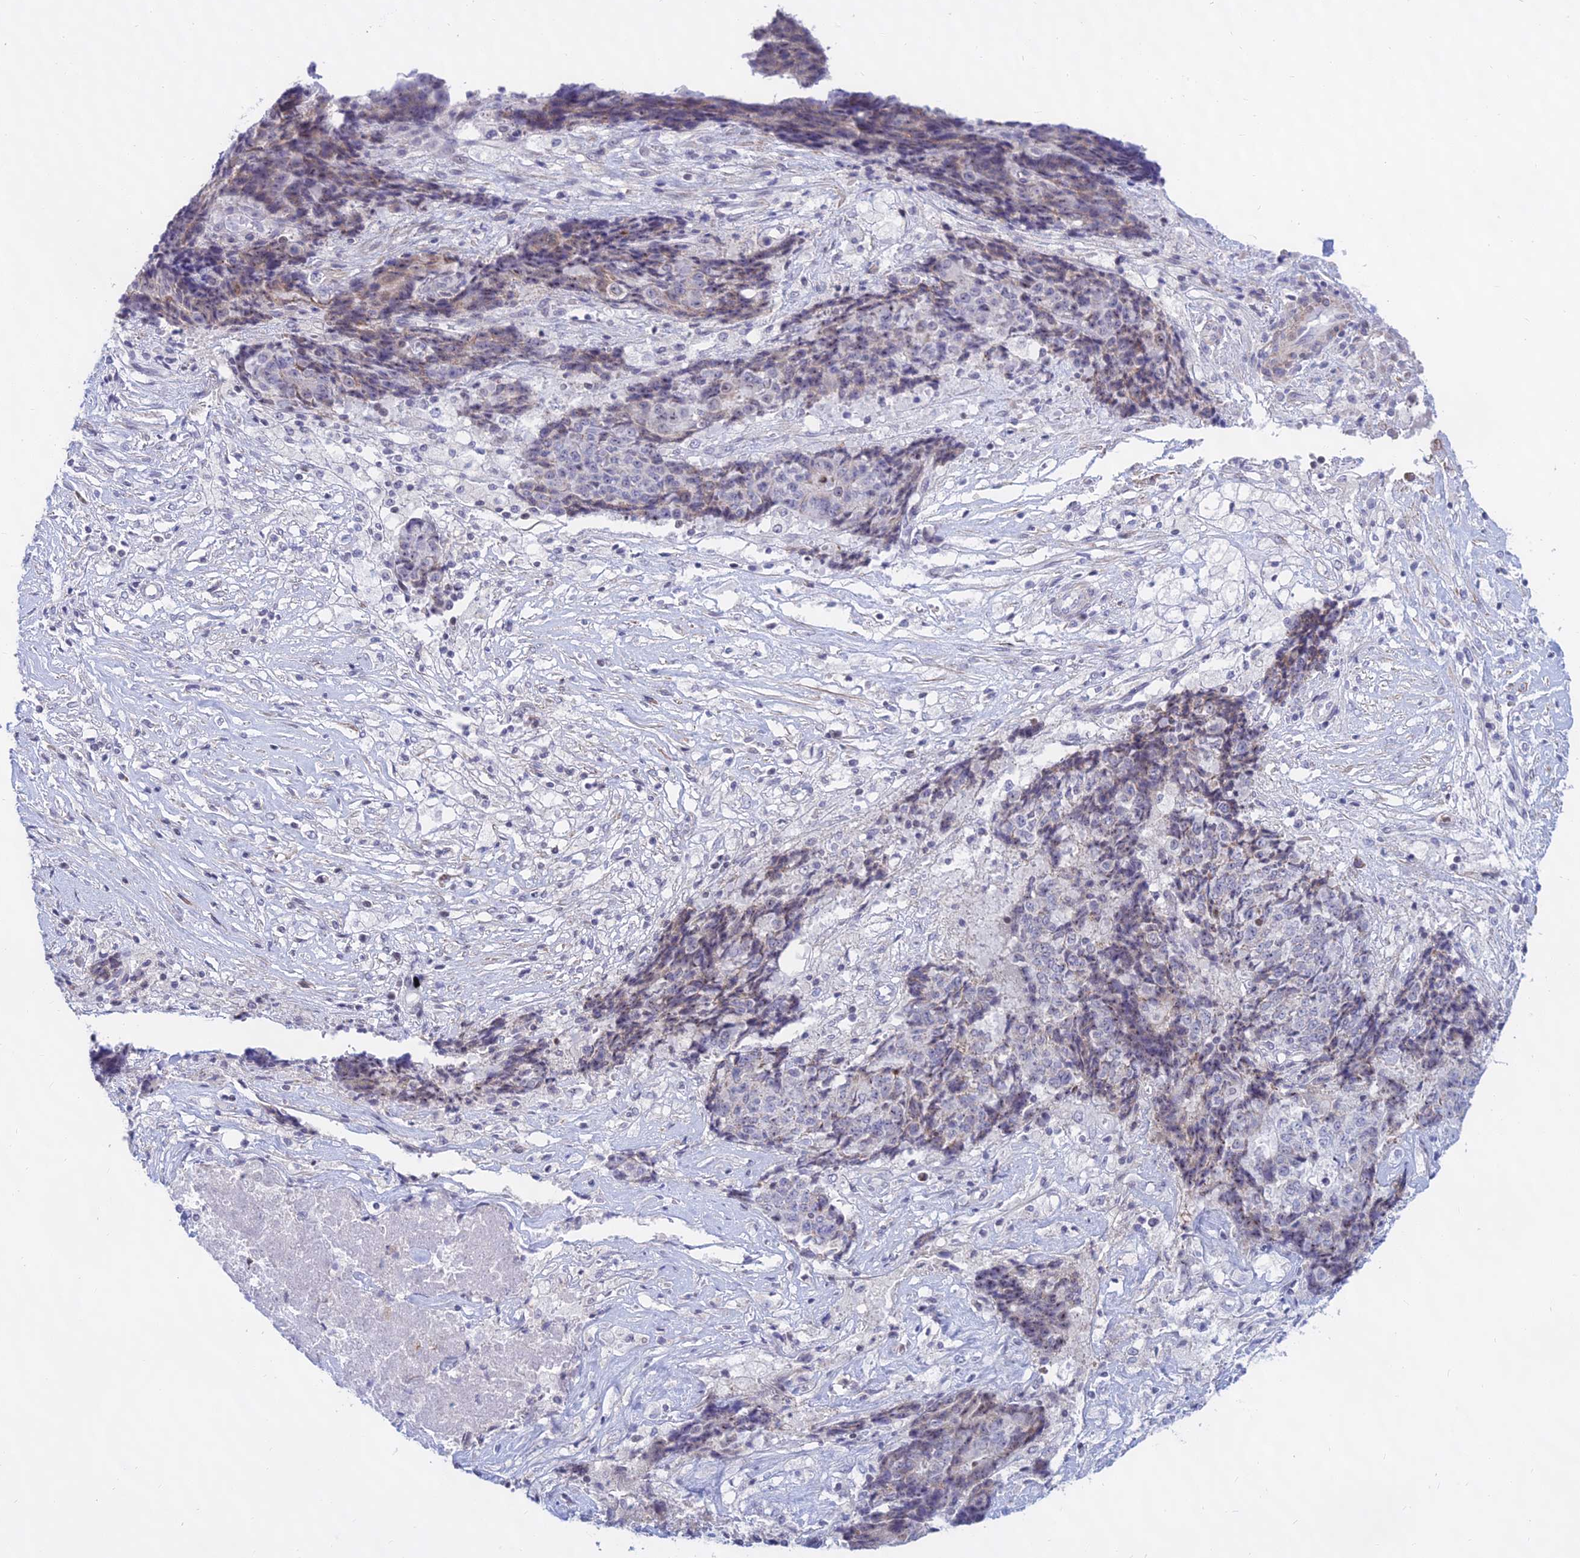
{"staining": {"intensity": "weak", "quantity": "25%-75%", "location": "cytoplasmic/membranous,nuclear"}, "tissue": "ovarian cancer", "cell_type": "Tumor cells", "image_type": "cancer", "snomed": [{"axis": "morphology", "description": "Carcinoma, endometroid"}, {"axis": "topography", "description": "Ovary"}], "caption": "Protein expression analysis of human ovarian cancer (endometroid carcinoma) reveals weak cytoplasmic/membranous and nuclear staining in about 25%-75% of tumor cells.", "gene": "KRR1", "patient": {"sex": "female", "age": 42}}